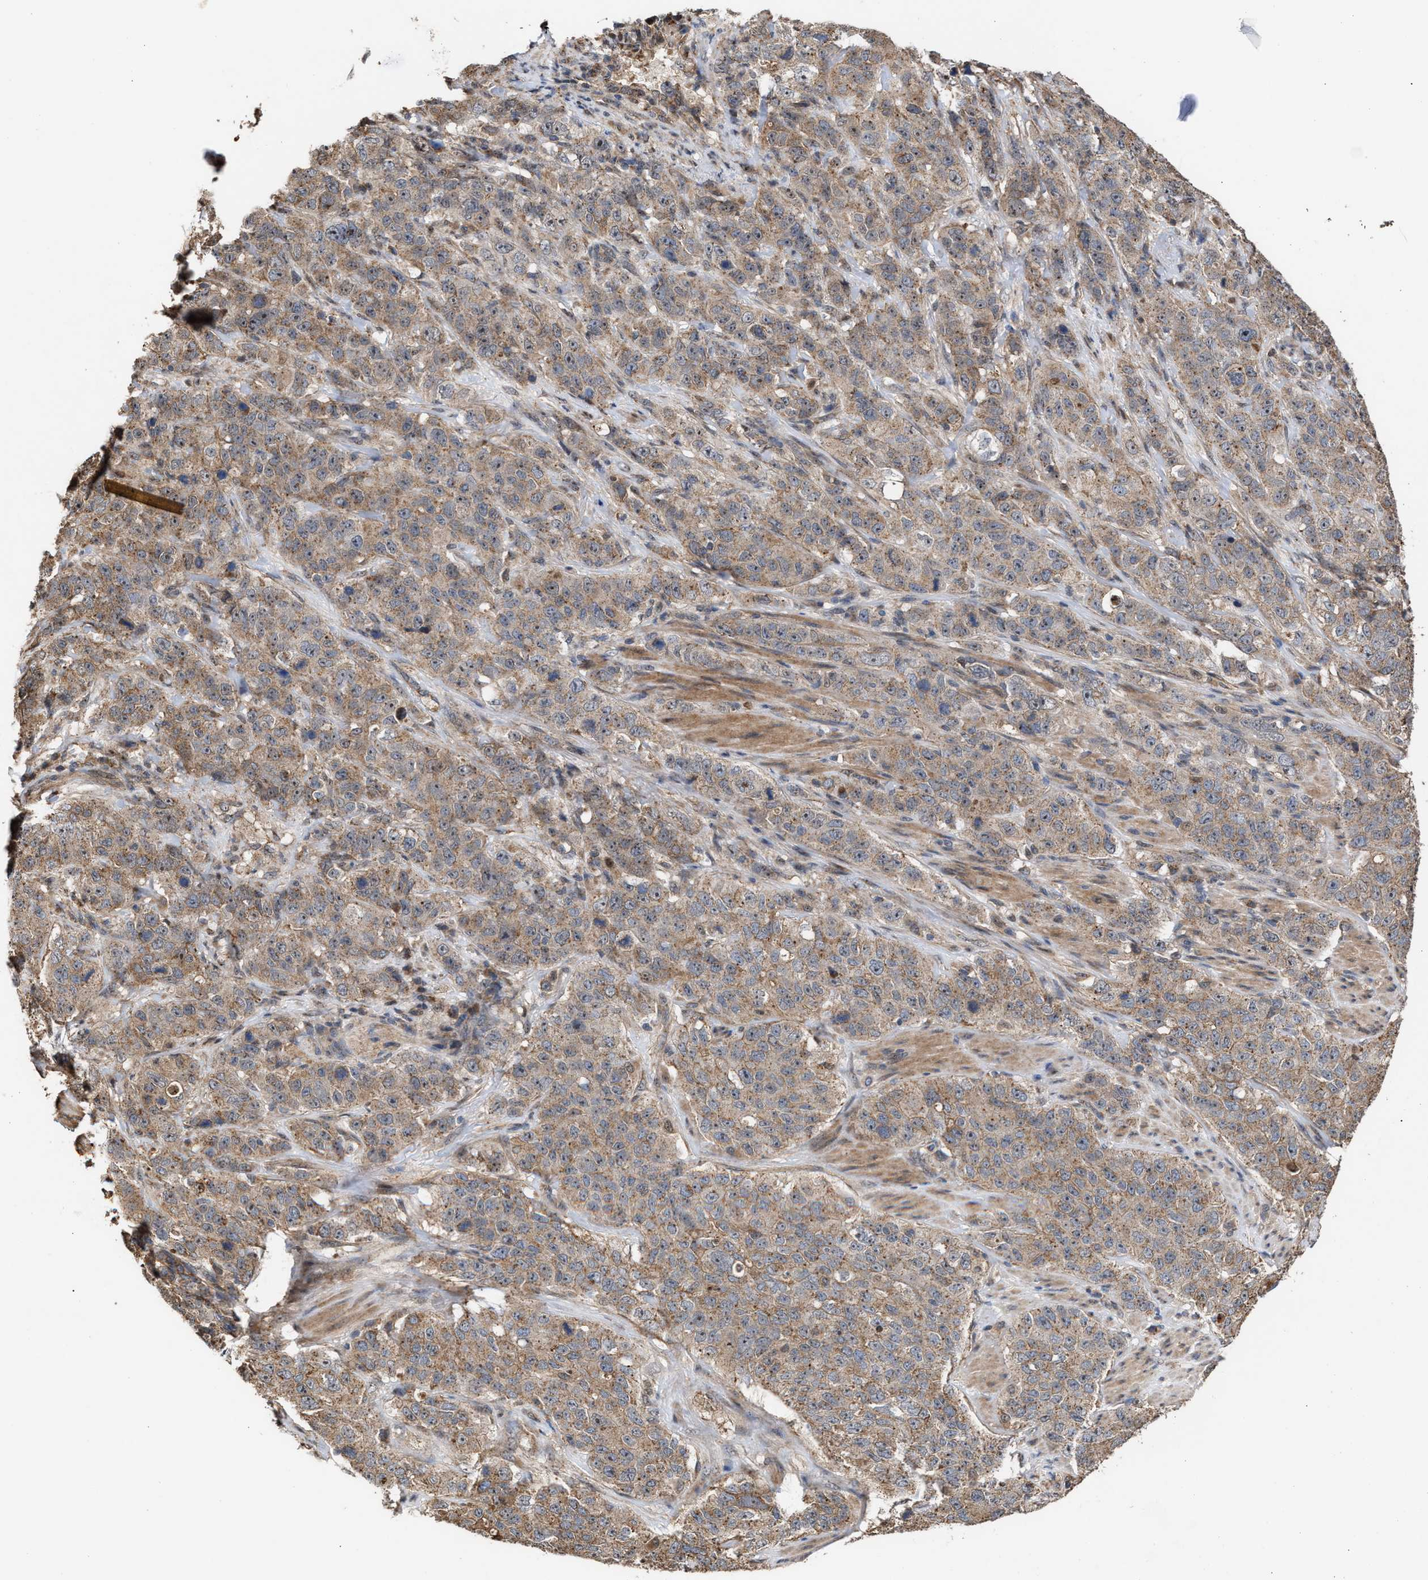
{"staining": {"intensity": "moderate", "quantity": ">75%", "location": "cytoplasmic/membranous"}, "tissue": "stomach cancer", "cell_type": "Tumor cells", "image_type": "cancer", "snomed": [{"axis": "morphology", "description": "Adenocarcinoma, NOS"}, {"axis": "topography", "description": "Stomach"}], "caption": "Stomach adenocarcinoma stained with a protein marker exhibits moderate staining in tumor cells.", "gene": "EXOSC2", "patient": {"sex": "male", "age": 48}}